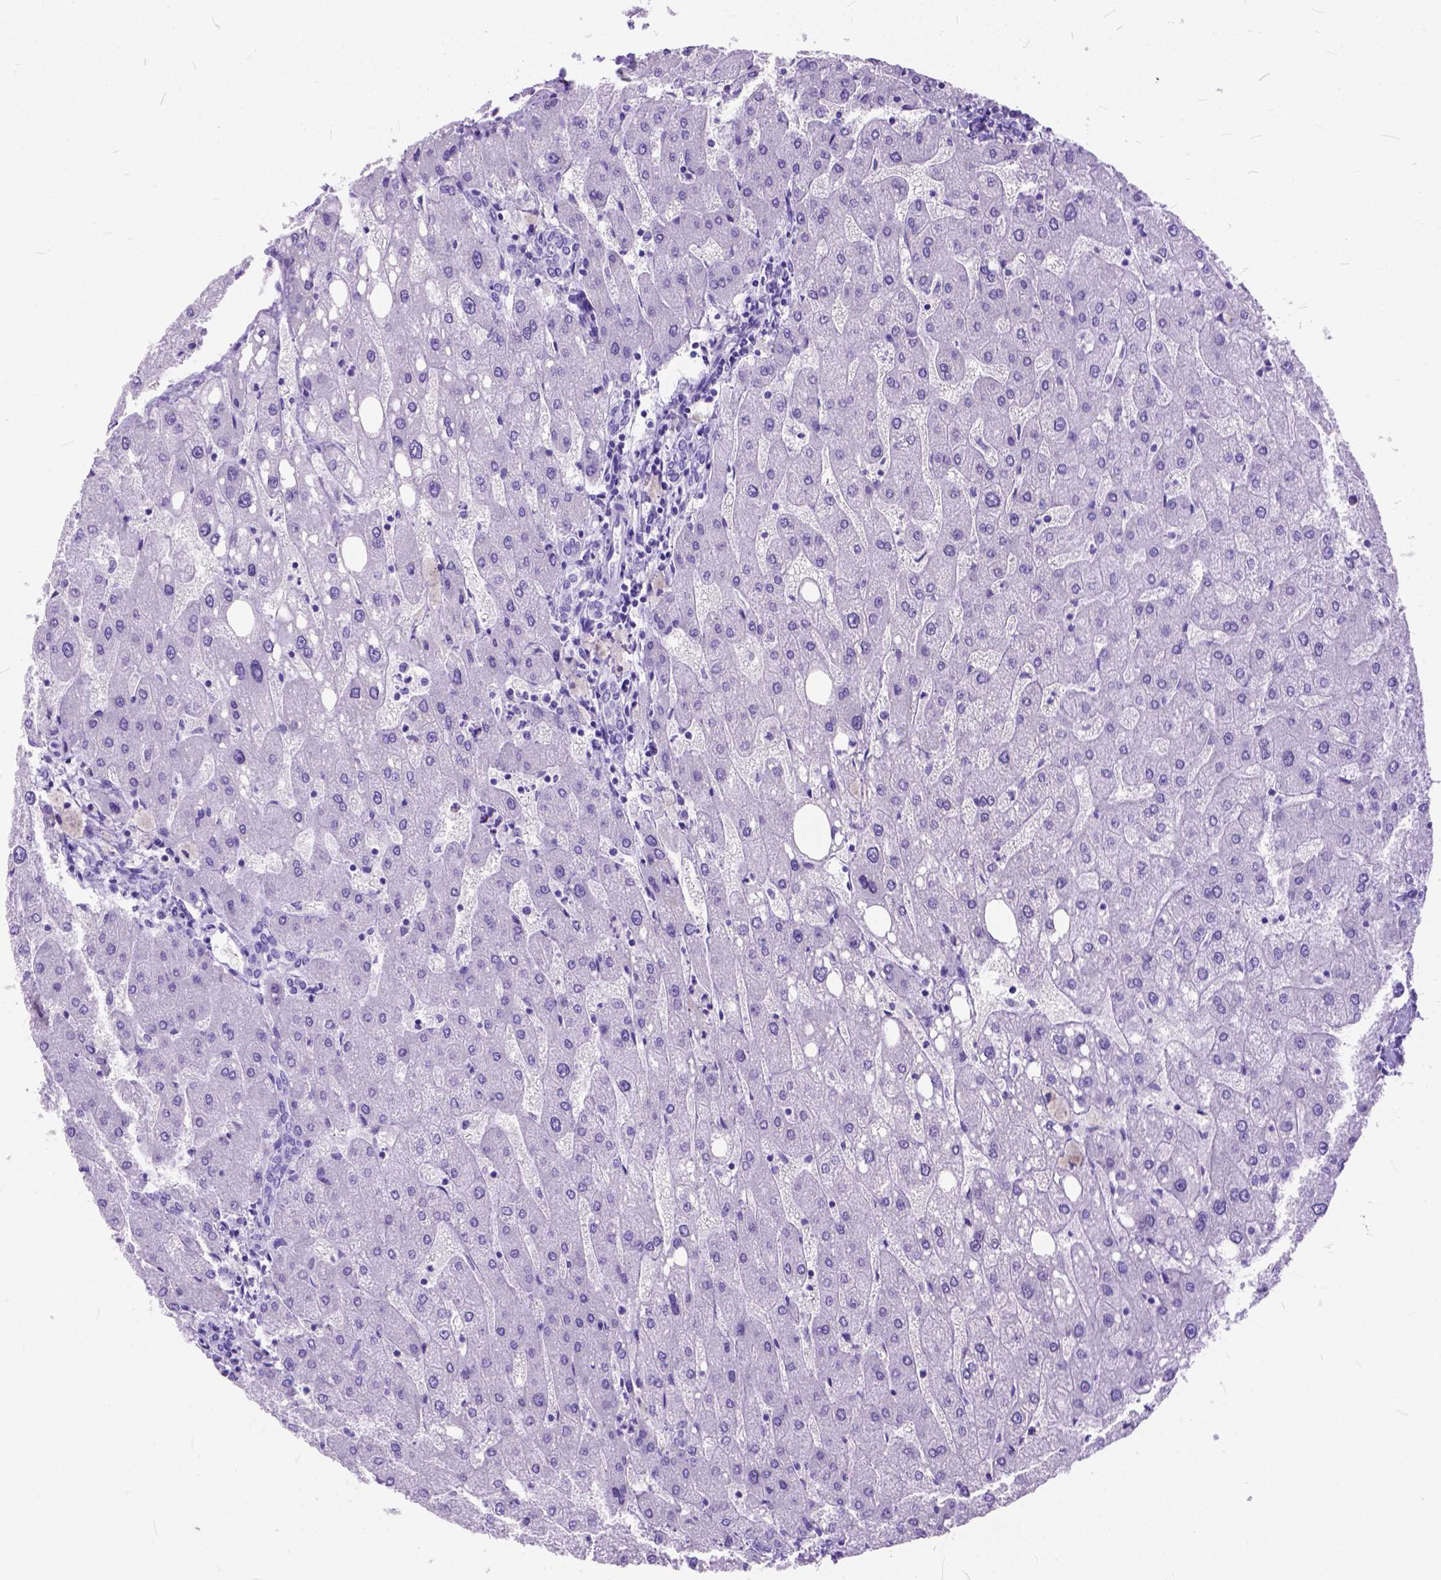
{"staining": {"intensity": "negative", "quantity": "none", "location": "none"}, "tissue": "liver", "cell_type": "Cholangiocytes", "image_type": "normal", "snomed": [{"axis": "morphology", "description": "Normal tissue, NOS"}, {"axis": "topography", "description": "Liver"}], "caption": "Protein analysis of benign liver exhibits no significant positivity in cholangiocytes.", "gene": "C1QTNF3", "patient": {"sex": "male", "age": 67}}